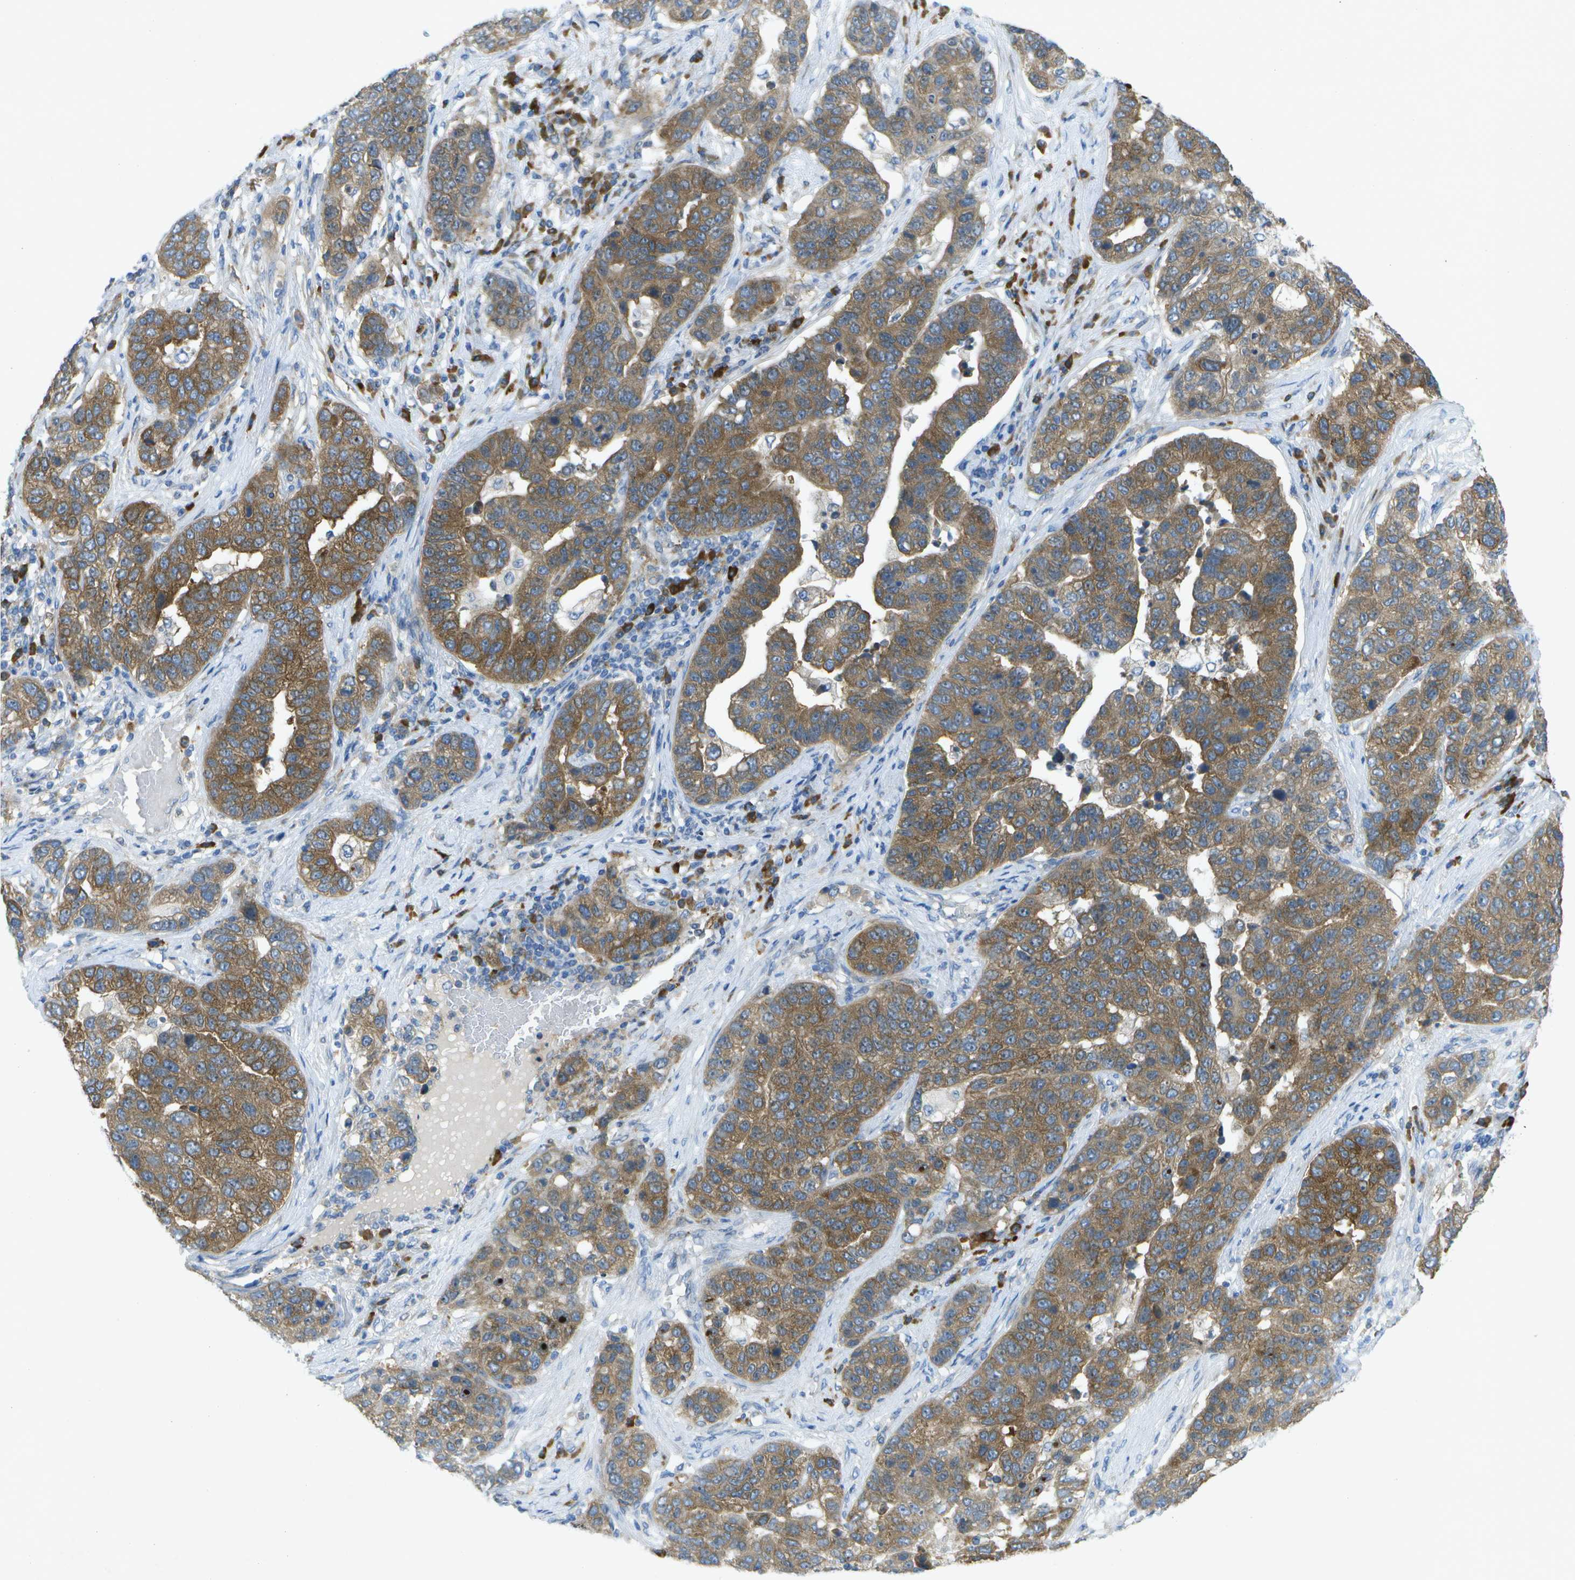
{"staining": {"intensity": "moderate", "quantity": ">75%", "location": "cytoplasmic/membranous"}, "tissue": "pancreatic cancer", "cell_type": "Tumor cells", "image_type": "cancer", "snomed": [{"axis": "morphology", "description": "Adenocarcinoma, NOS"}, {"axis": "topography", "description": "Pancreas"}], "caption": "Immunohistochemistry of pancreatic adenocarcinoma demonstrates medium levels of moderate cytoplasmic/membranous positivity in about >75% of tumor cells.", "gene": "WNK2", "patient": {"sex": "female", "age": 61}}